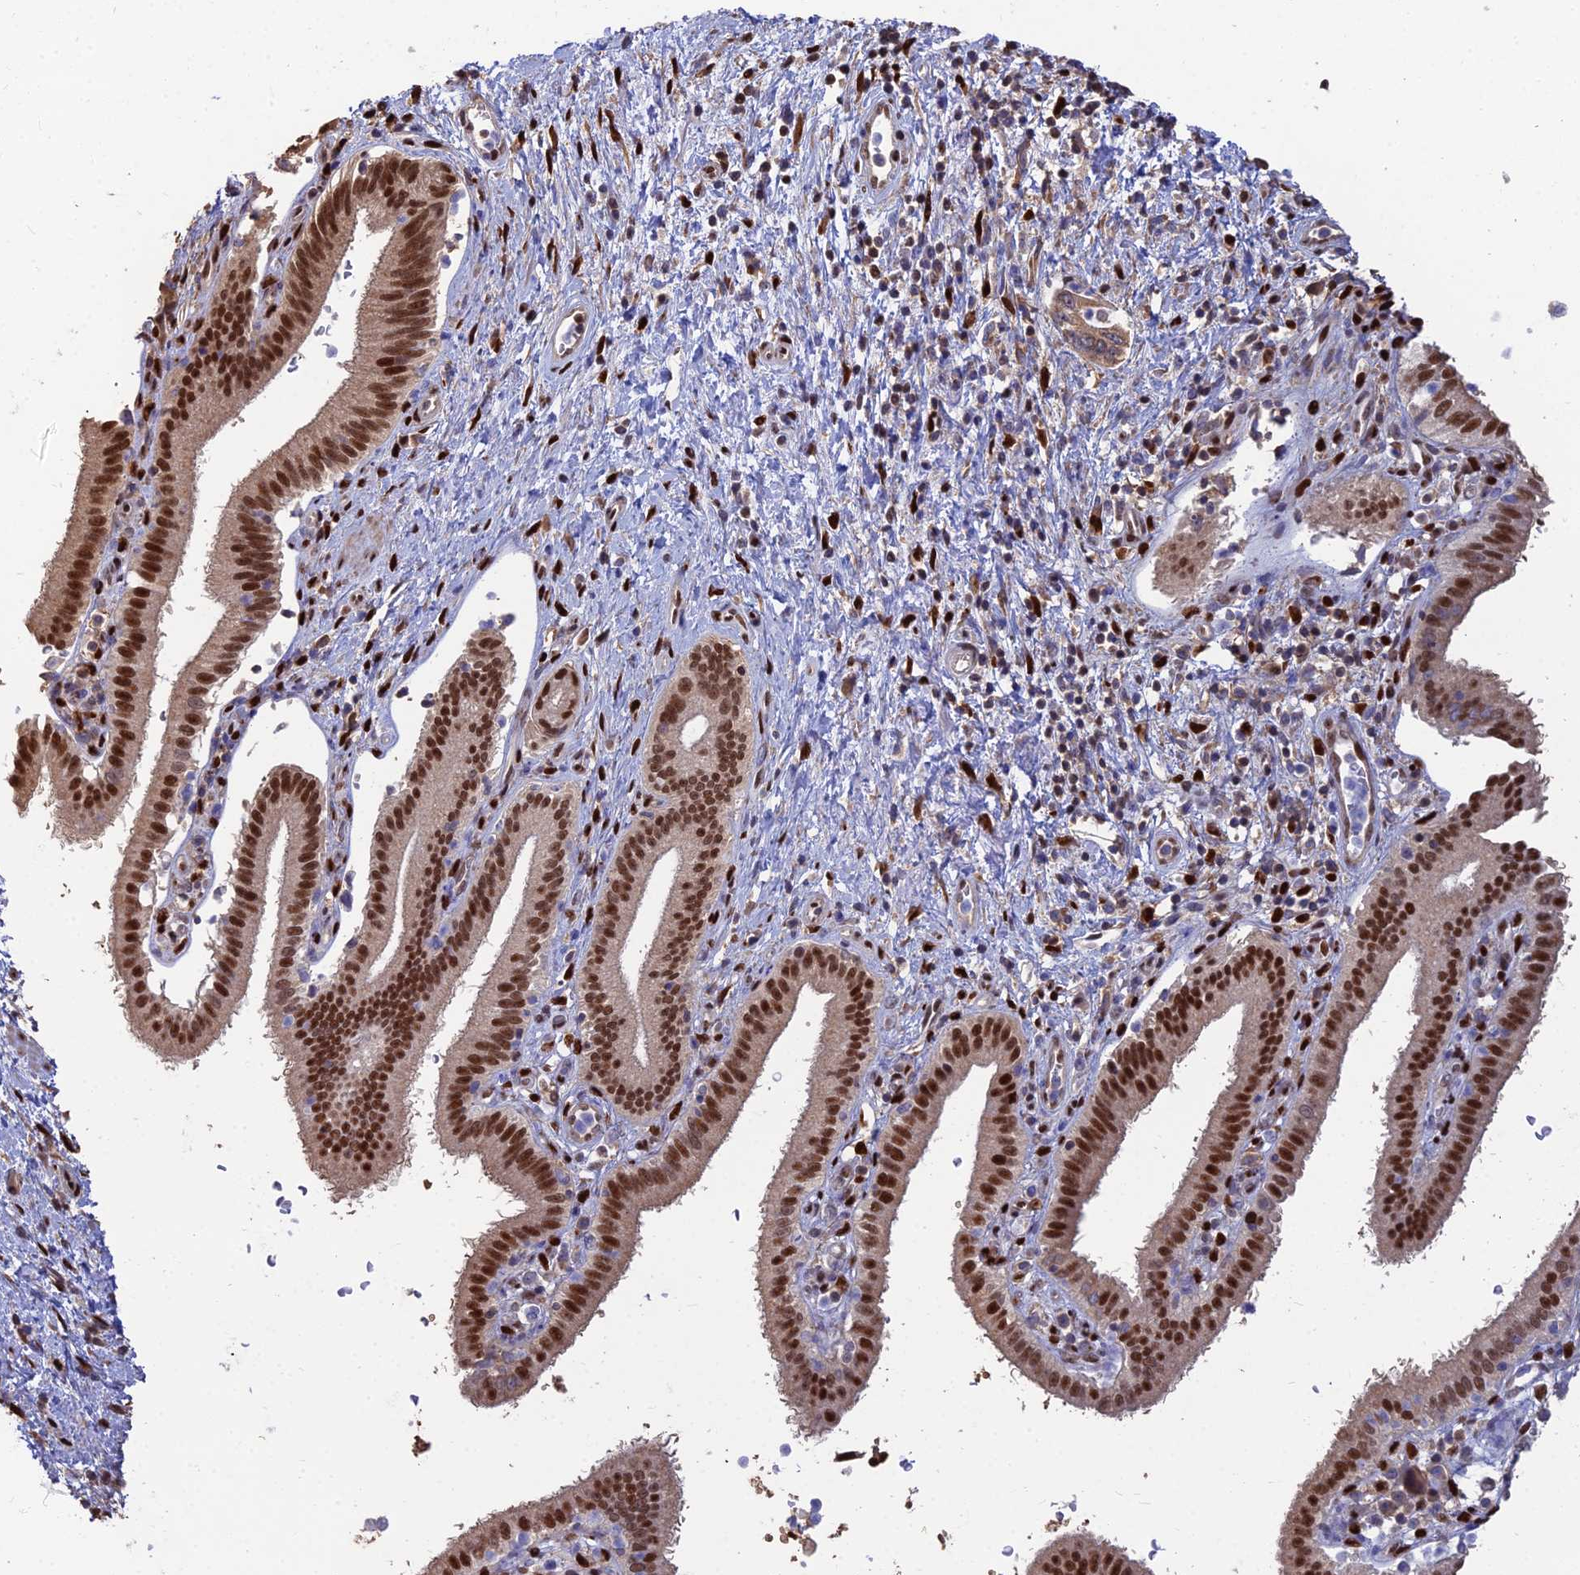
{"staining": {"intensity": "strong", "quantity": ">75%", "location": "nuclear"}, "tissue": "pancreatic cancer", "cell_type": "Tumor cells", "image_type": "cancer", "snomed": [{"axis": "morphology", "description": "Adenocarcinoma, NOS"}, {"axis": "topography", "description": "Pancreas"}], "caption": "Tumor cells reveal high levels of strong nuclear staining in about >75% of cells in human pancreatic adenocarcinoma.", "gene": "DNPEP", "patient": {"sex": "female", "age": 73}}